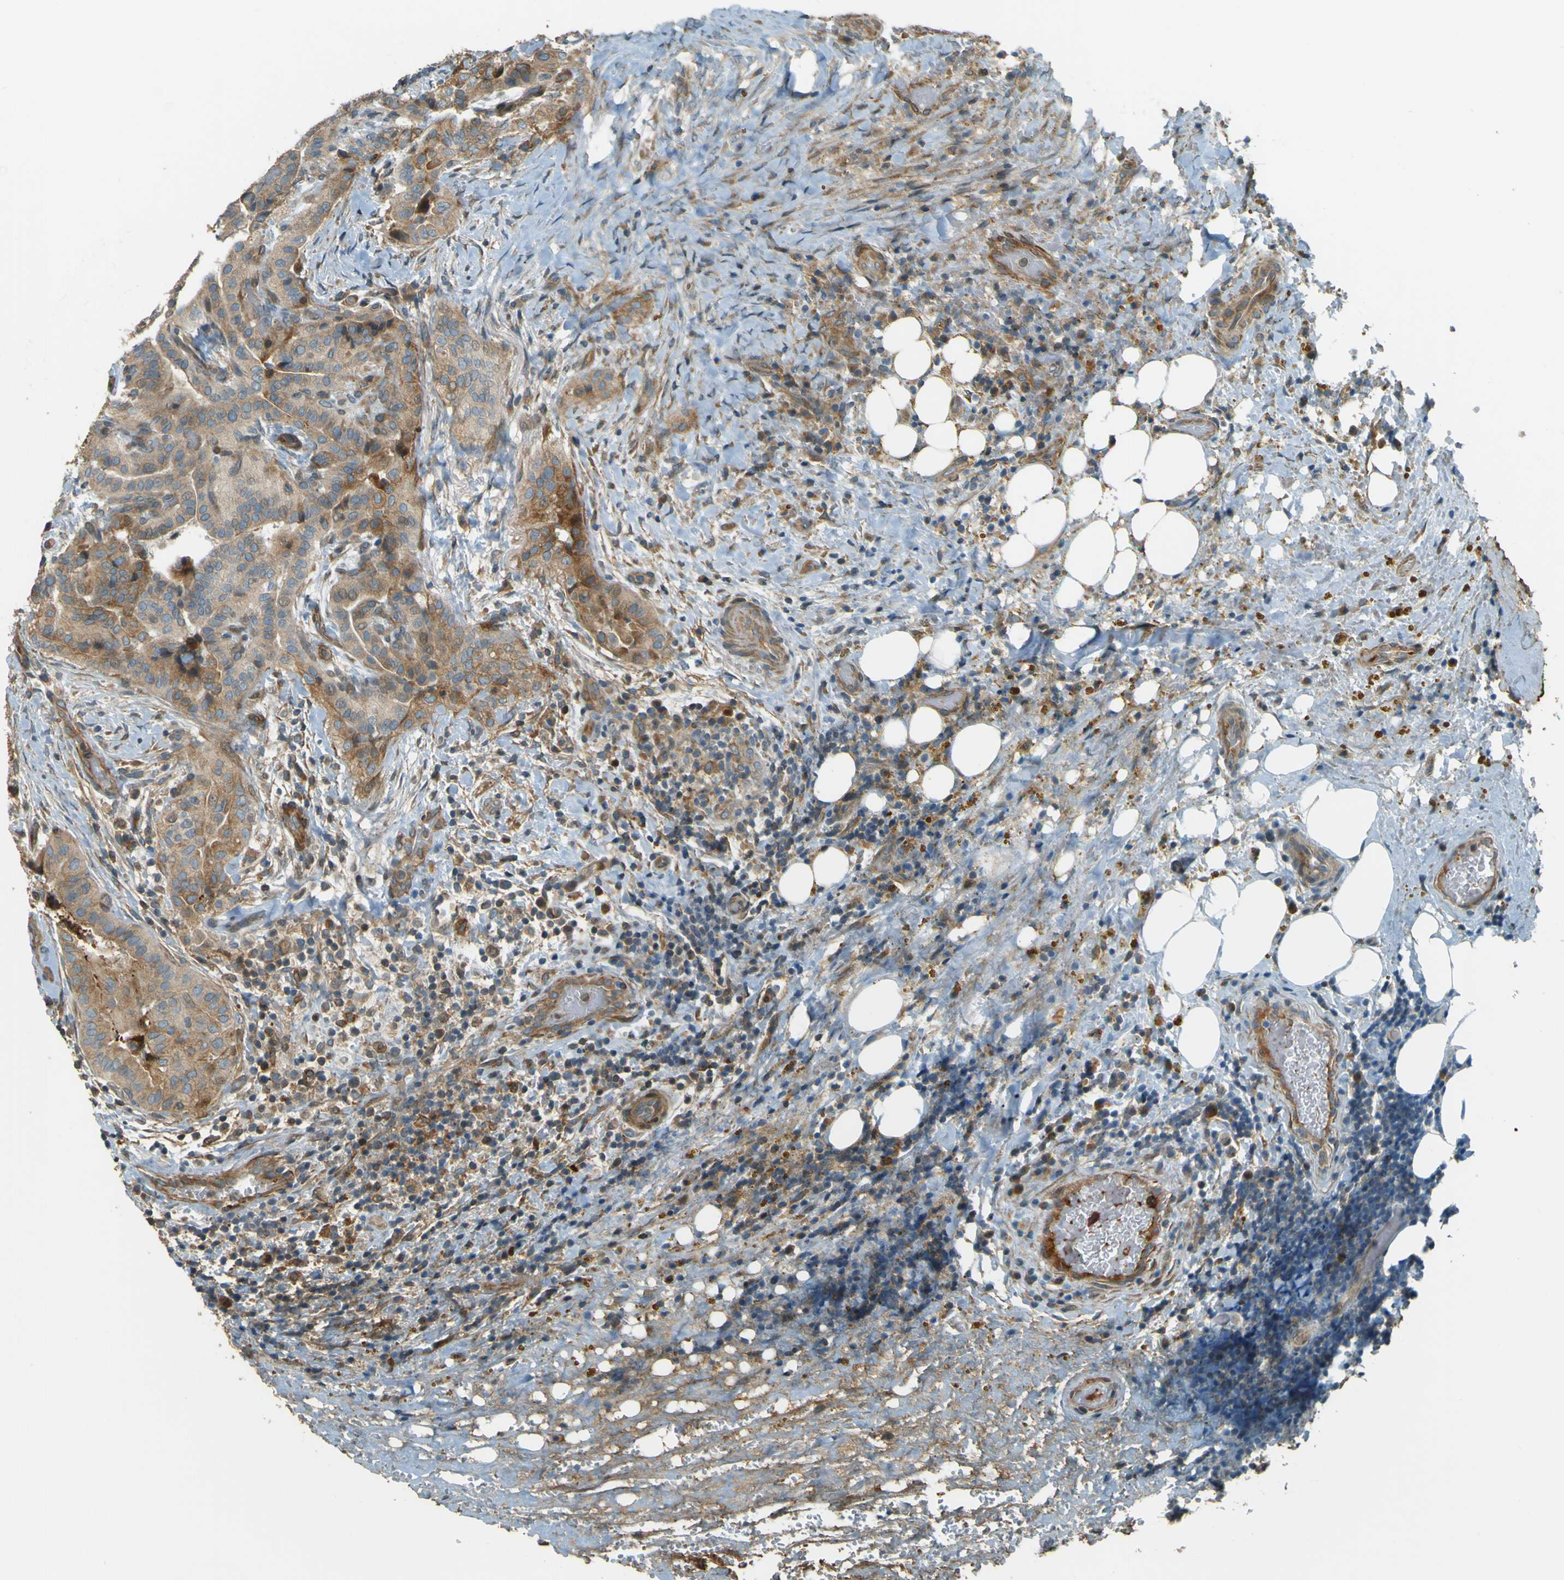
{"staining": {"intensity": "weak", "quantity": ">75%", "location": "cytoplasmic/membranous"}, "tissue": "thyroid cancer", "cell_type": "Tumor cells", "image_type": "cancer", "snomed": [{"axis": "morphology", "description": "Papillary adenocarcinoma, NOS"}, {"axis": "topography", "description": "Thyroid gland"}], "caption": "Approximately >75% of tumor cells in thyroid cancer (papillary adenocarcinoma) display weak cytoplasmic/membranous protein positivity as visualized by brown immunohistochemical staining.", "gene": "LPCAT1", "patient": {"sex": "male", "age": 77}}